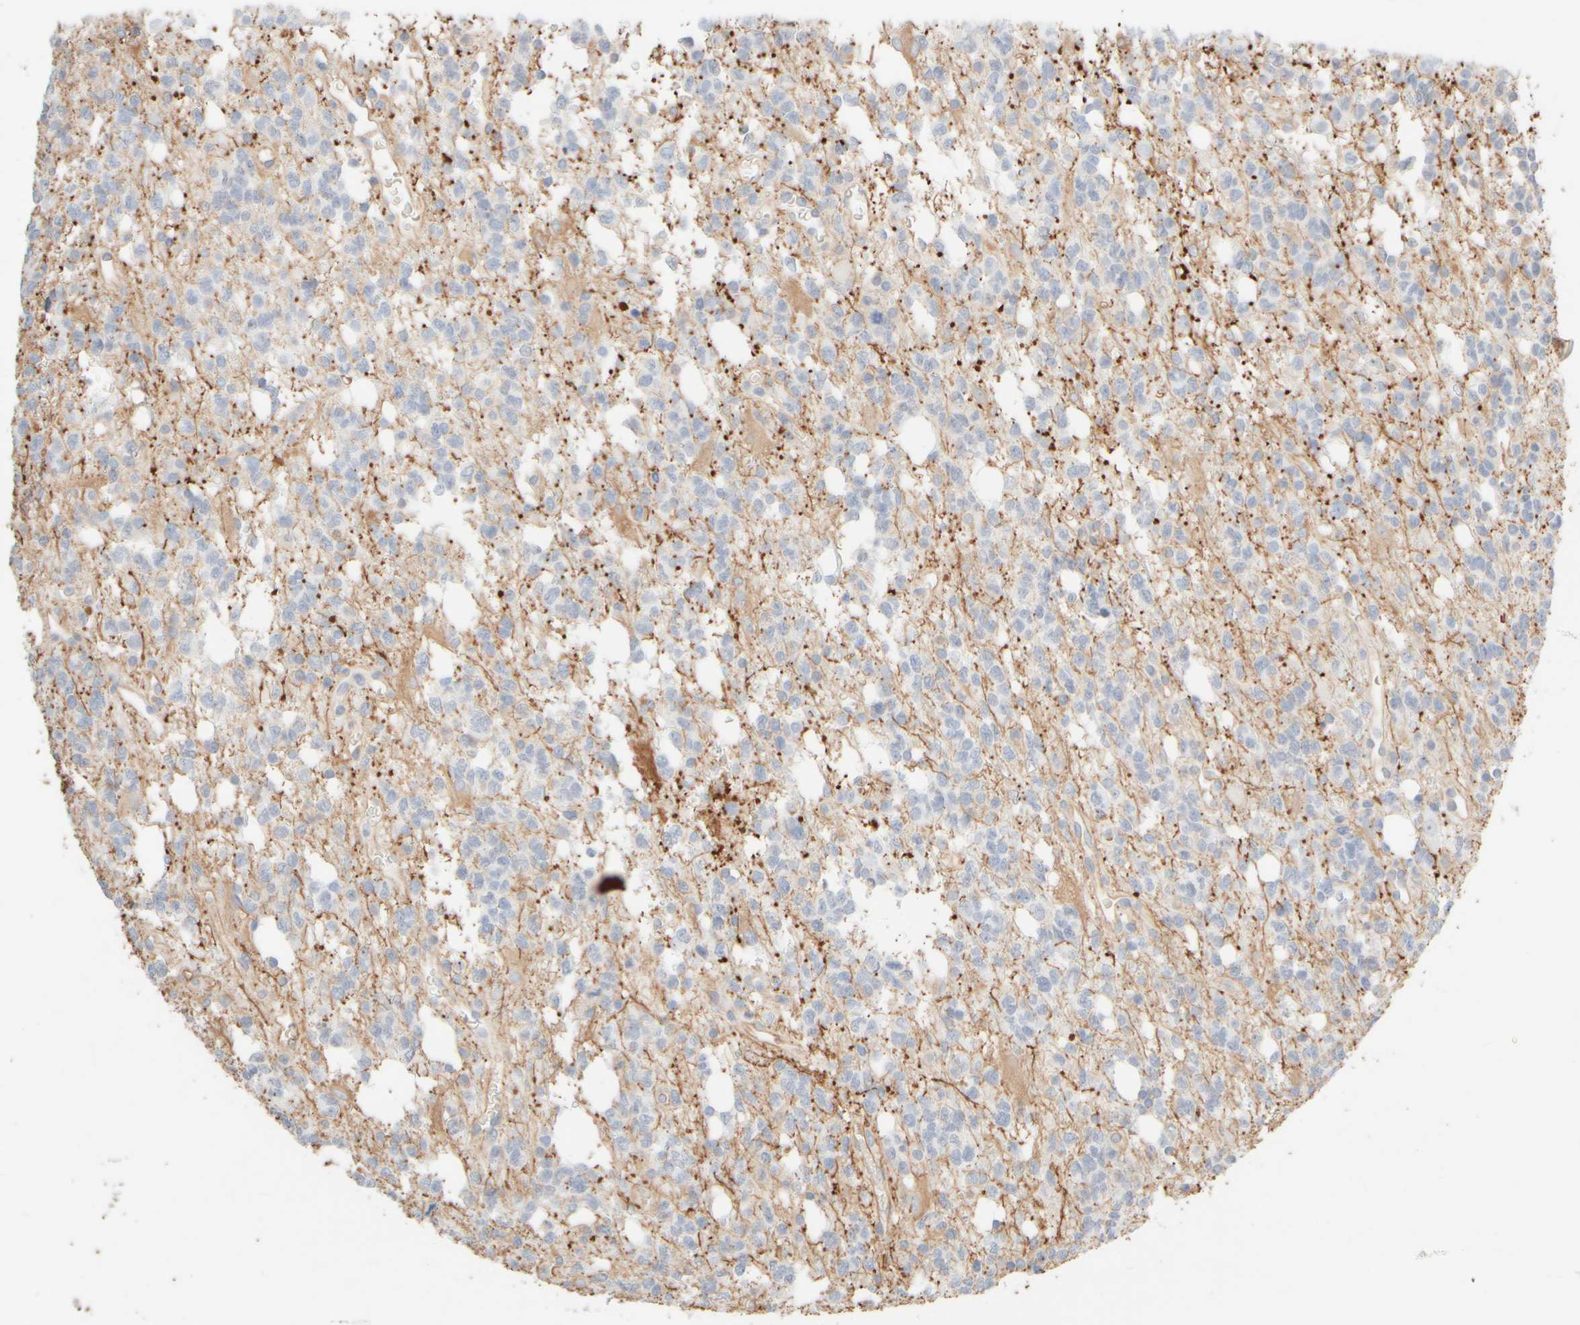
{"staining": {"intensity": "negative", "quantity": "none", "location": "none"}, "tissue": "glioma", "cell_type": "Tumor cells", "image_type": "cancer", "snomed": [{"axis": "morphology", "description": "Glioma, malignant, High grade"}, {"axis": "topography", "description": "Brain"}], "caption": "The micrograph demonstrates no significant staining in tumor cells of malignant glioma (high-grade). (DAB IHC, high magnification).", "gene": "KRT15", "patient": {"sex": "female", "age": 62}}